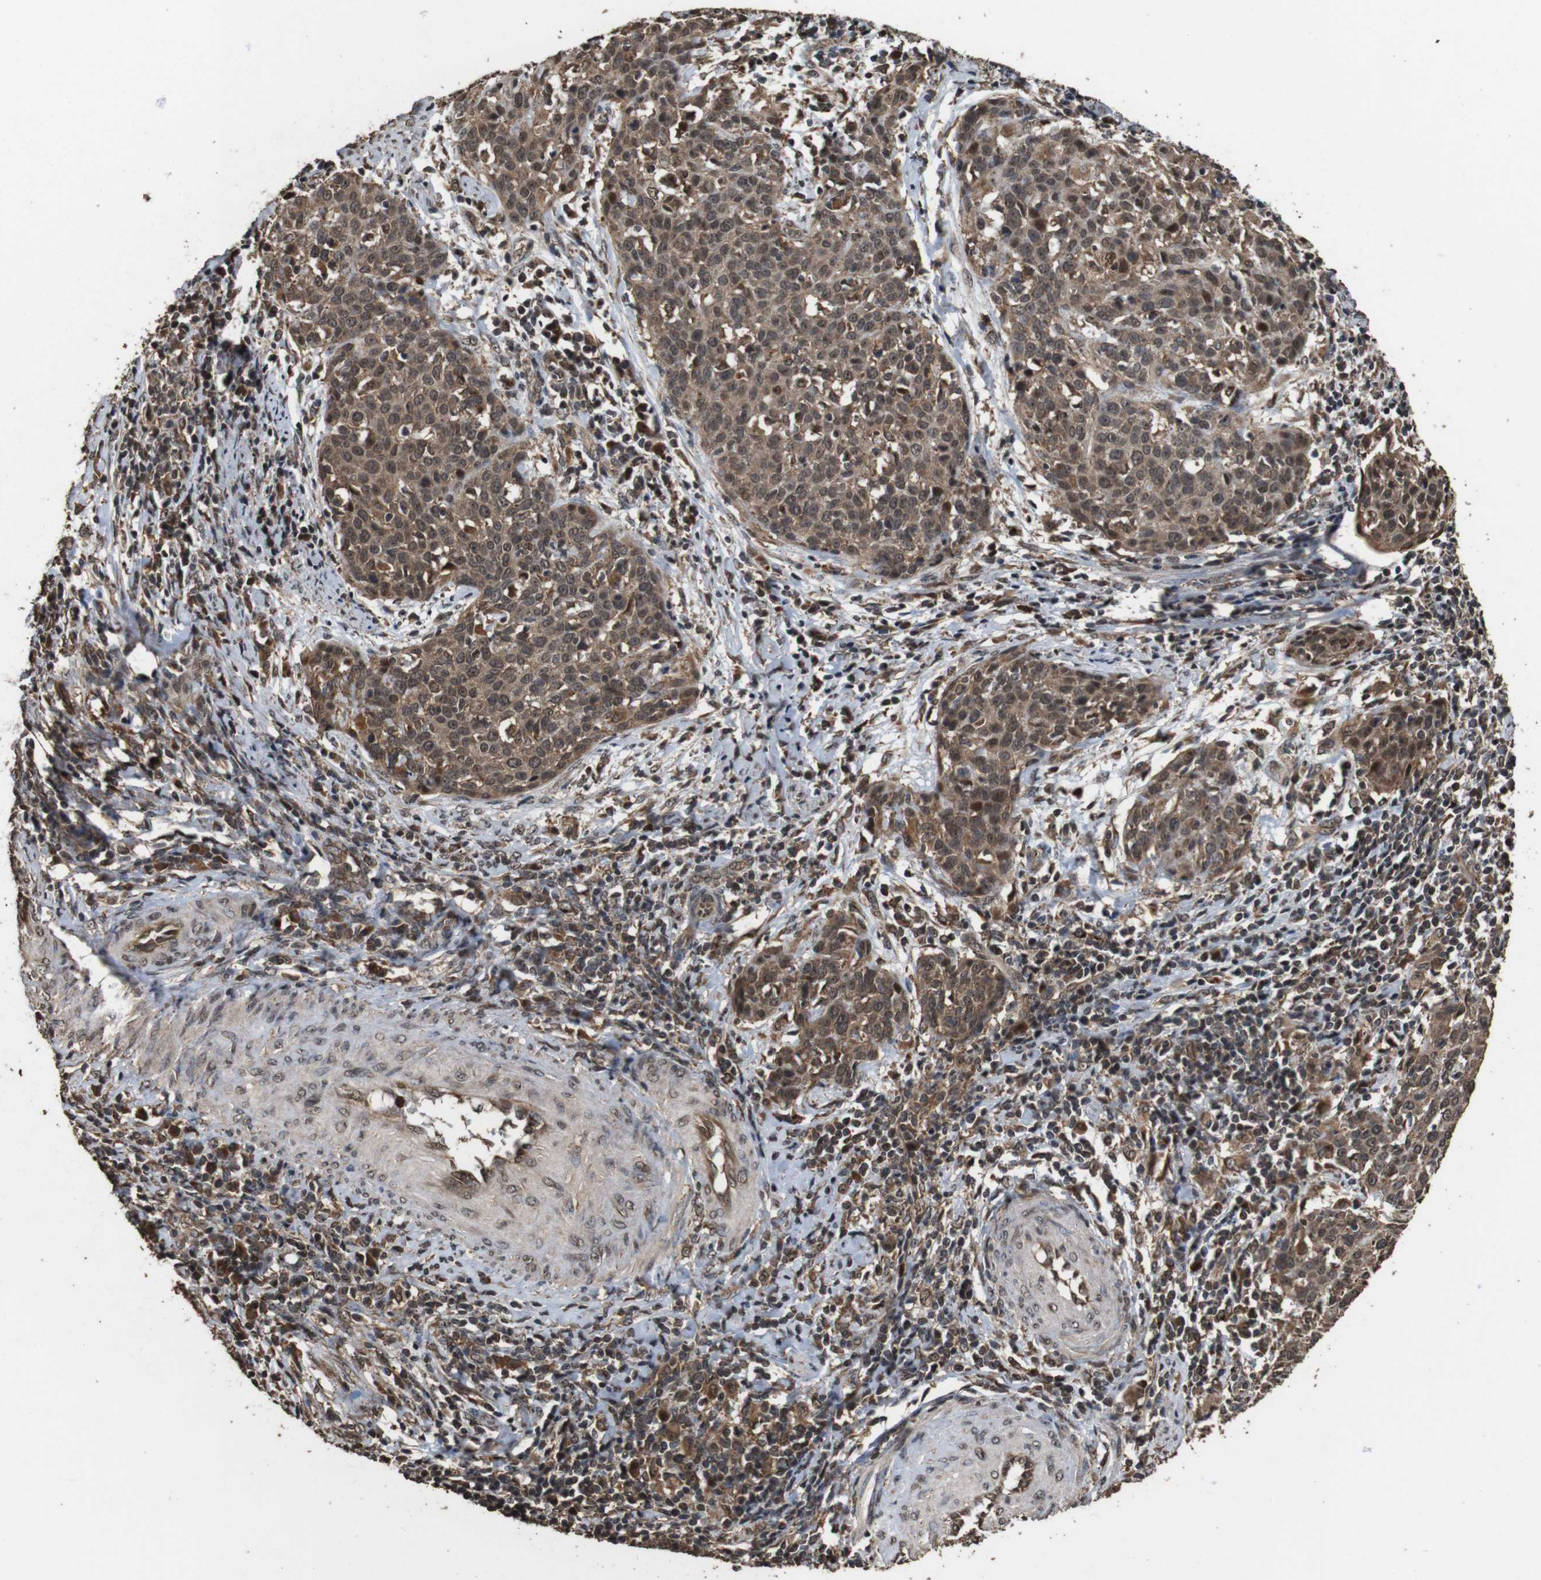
{"staining": {"intensity": "moderate", "quantity": ">75%", "location": "cytoplasmic/membranous,nuclear"}, "tissue": "cervical cancer", "cell_type": "Tumor cells", "image_type": "cancer", "snomed": [{"axis": "morphology", "description": "Squamous cell carcinoma, NOS"}, {"axis": "topography", "description": "Cervix"}], "caption": "Immunohistochemistry (DAB (3,3'-diaminobenzidine)) staining of cervical squamous cell carcinoma shows moderate cytoplasmic/membranous and nuclear protein expression in approximately >75% of tumor cells.", "gene": "RRAS2", "patient": {"sex": "female", "age": 38}}